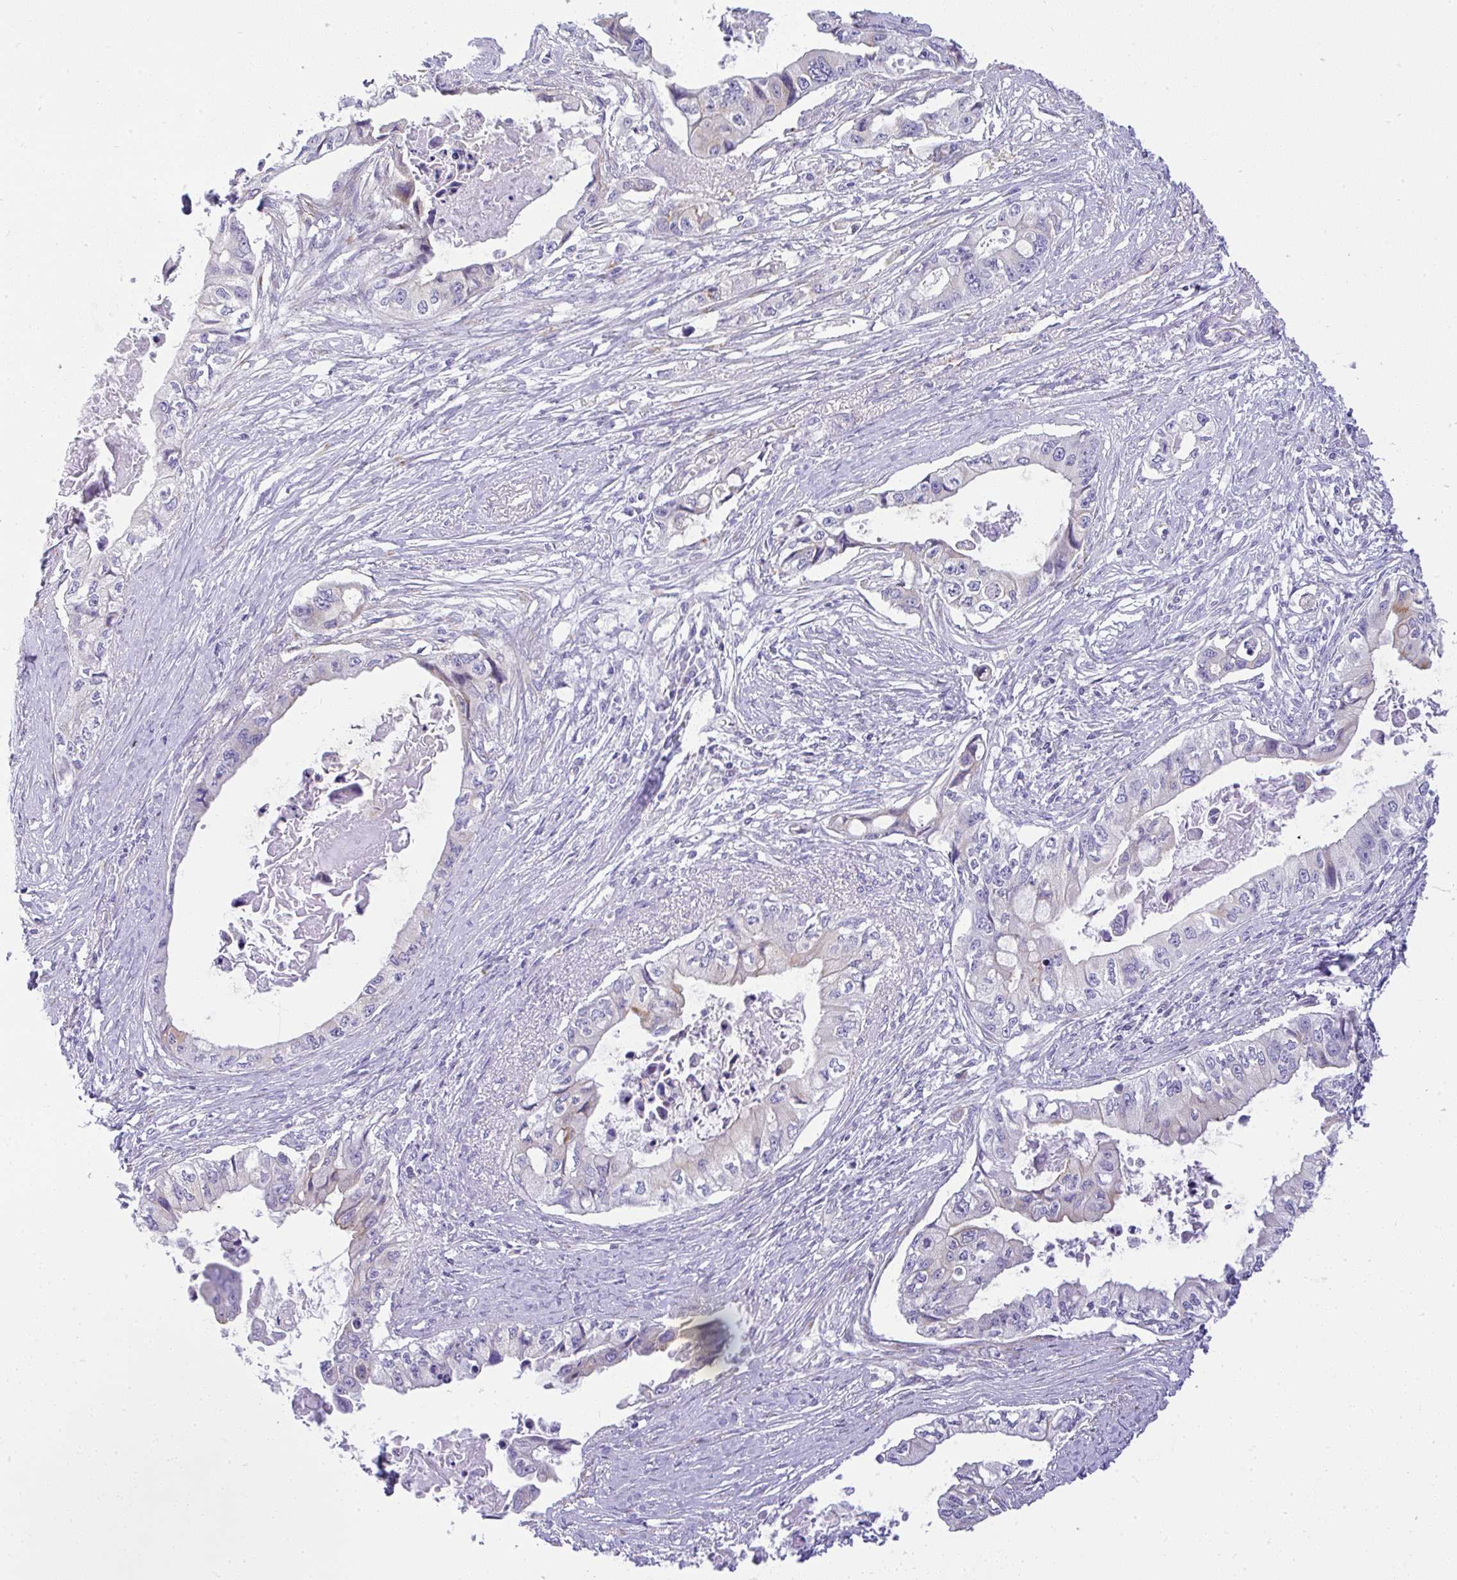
{"staining": {"intensity": "negative", "quantity": "none", "location": "none"}, "tissue": "pancreatic cancer", "cell_type": "Tumor cells", "image_type": "cancer", "snomed": [{"axis": "morphology", "description": "Adenocarcinoma, NOS"}, {"axis": "topography", "description": "Pancreas"}], "caption": "Photomicrograph shows no protein positivity in tumor cells of pancreatic cancer tissue.", "gene": "FAM177A1", "patient": {"sex": "male", "age": 66}}